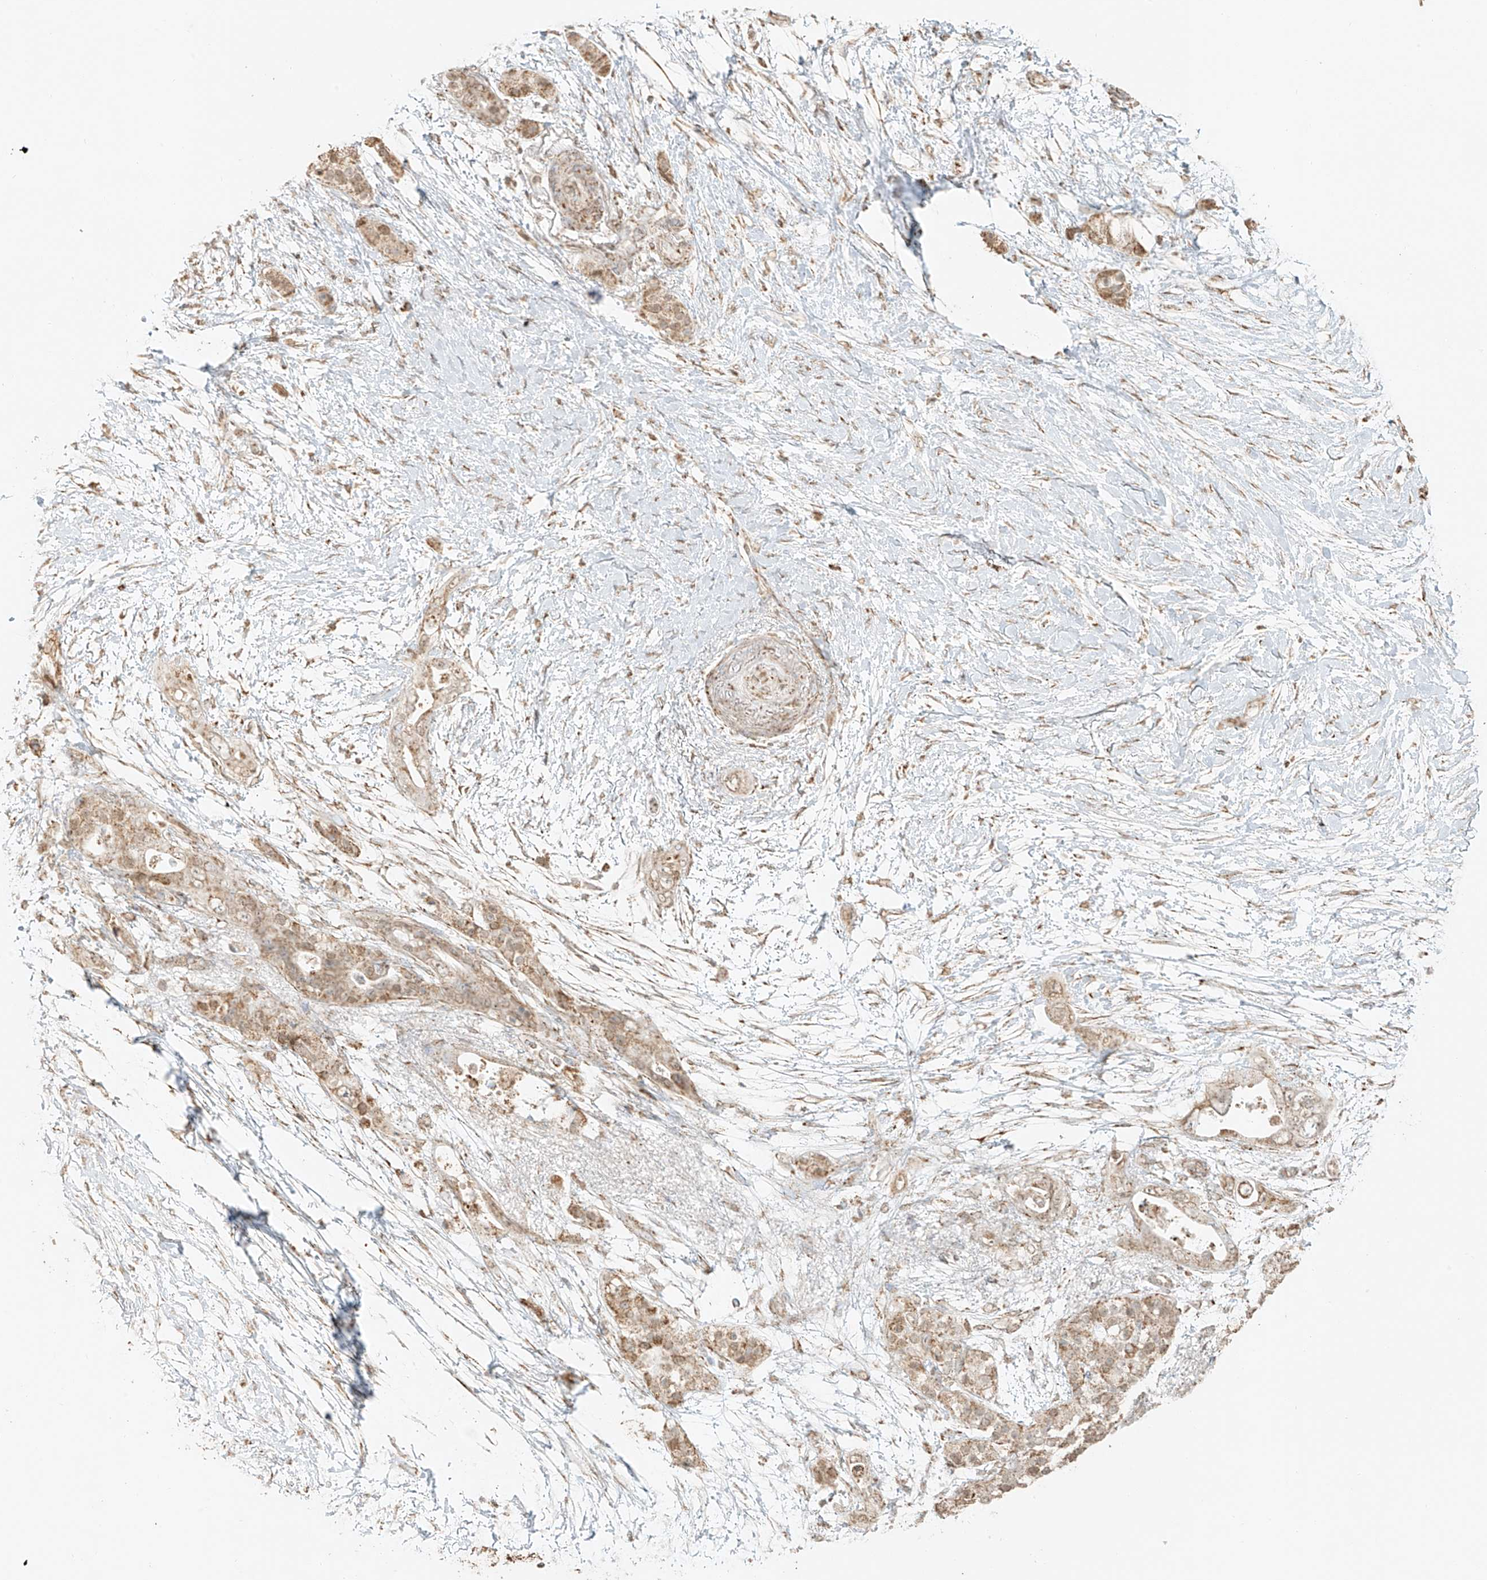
{"staining": {"intensity": "weak", "quantity": ">75%", "location": "cytoplasmic/membranous,nuclear"}, "tissue": "pancreatic cancer", "cell_type": "Tumor cells", "image_type": "cancer", "snomed": [{"axis": "morphology", "description": "Adenocarcinoma, NOS"}, {"axis": "topography", "description": "Pancreas"}], "caption": "Adenocarcinoma (pancreatic) stained for a protein demonstrates weak cytoplasmic/membranous and nuclear positivity in tumor cells. (DAB (3,3'-diaminobenzidine) IHC, brown staining for protein, blue staining for nuclei).", "gene": "MIPEP", "patient": {"sex": "male", "age": 53}}